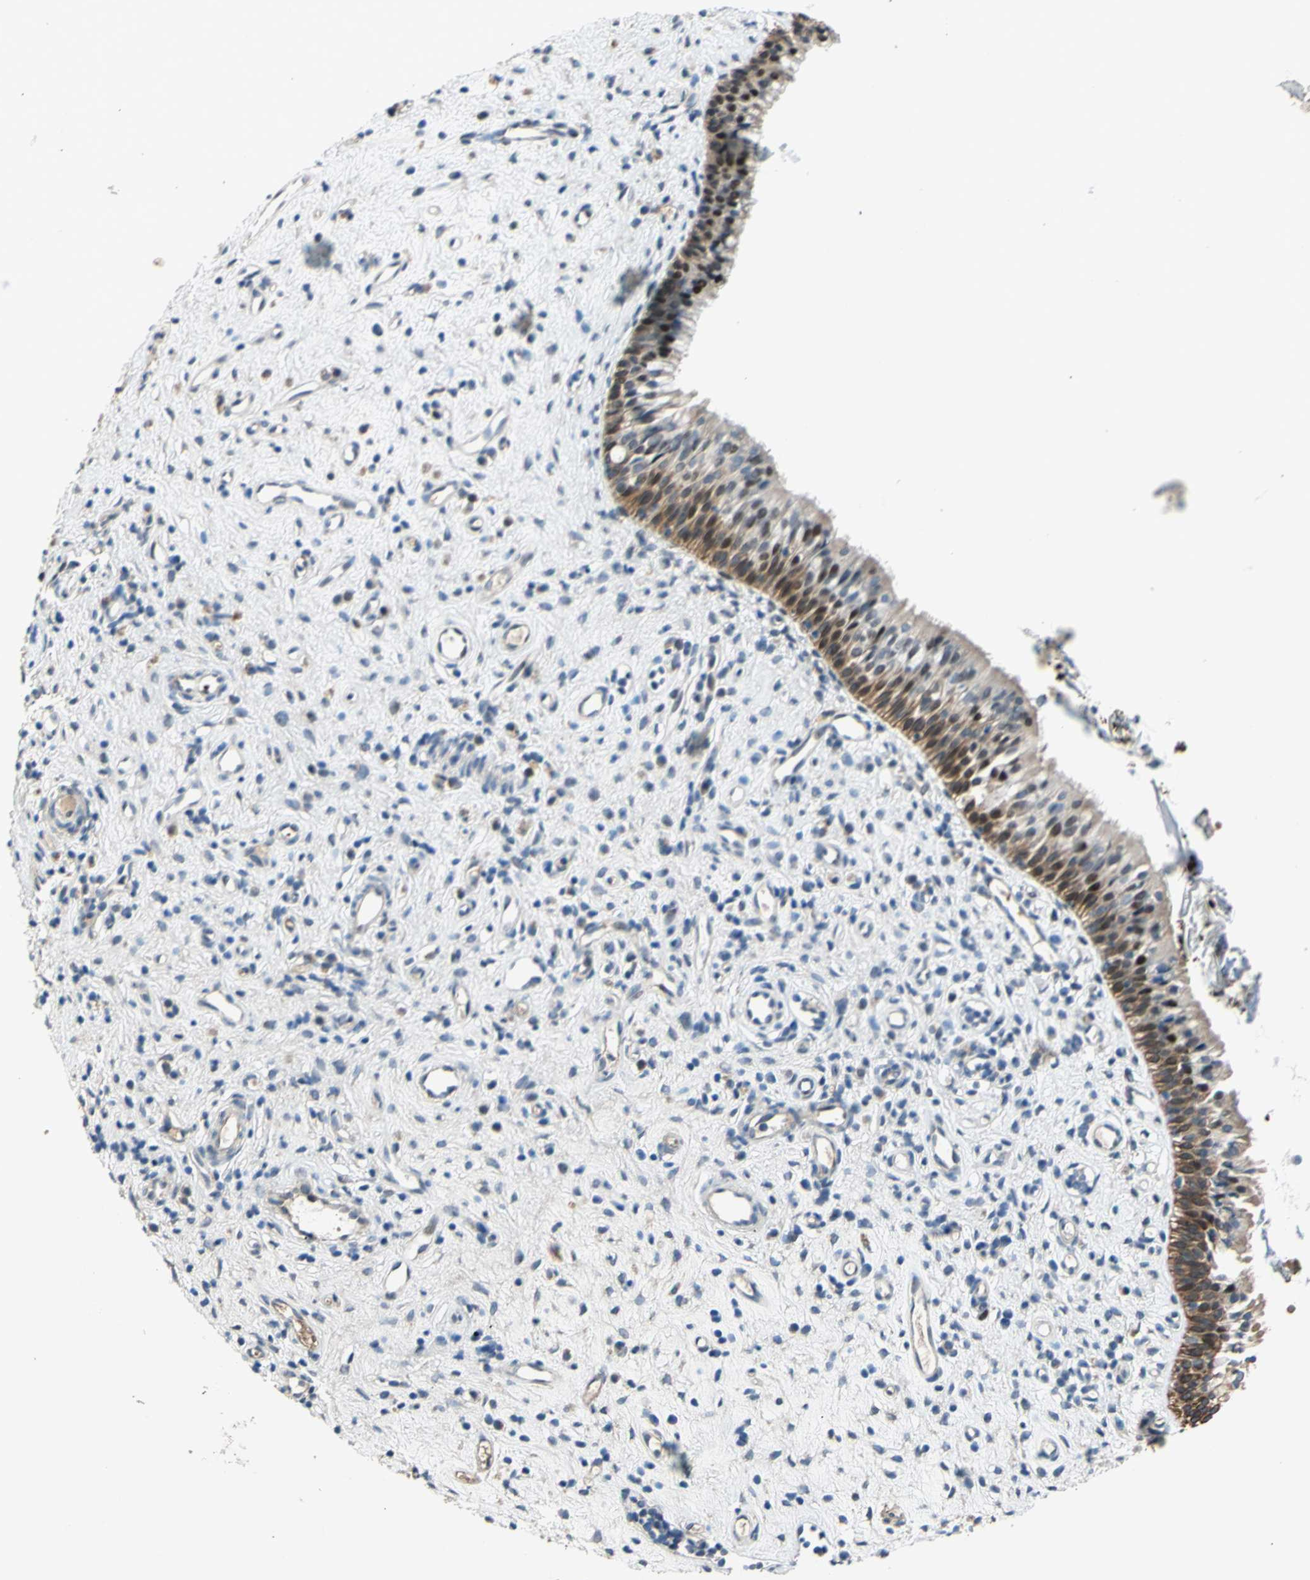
{"staining": {"intensity": "moderate", "quantity": "25%-75%", "location": "cytoplasmic/membranous,nuclear"}, "tissue": "nasopharynx", "cell_type": "Respiratory epithelial cells", "image_type": "normal", "snomed": [{"axis": "morphology", "description": "Normal tissue, NOS"}, {"axis": "topography", "description": "Nasopharynx"}], "caption": "The photomicrograph demonstrates staining of benign nasopharynx, revealing moderate cytoplasmic/membranous,nuclear protein expression (brown color) within respiratory epithelial cells. (Stains: DAB in brown, nuclei in blue, Microscopy: brightfield microscopy at high magnification).", "gene": "ZNF184", "patient": {"sex": "female", "age": 51}}